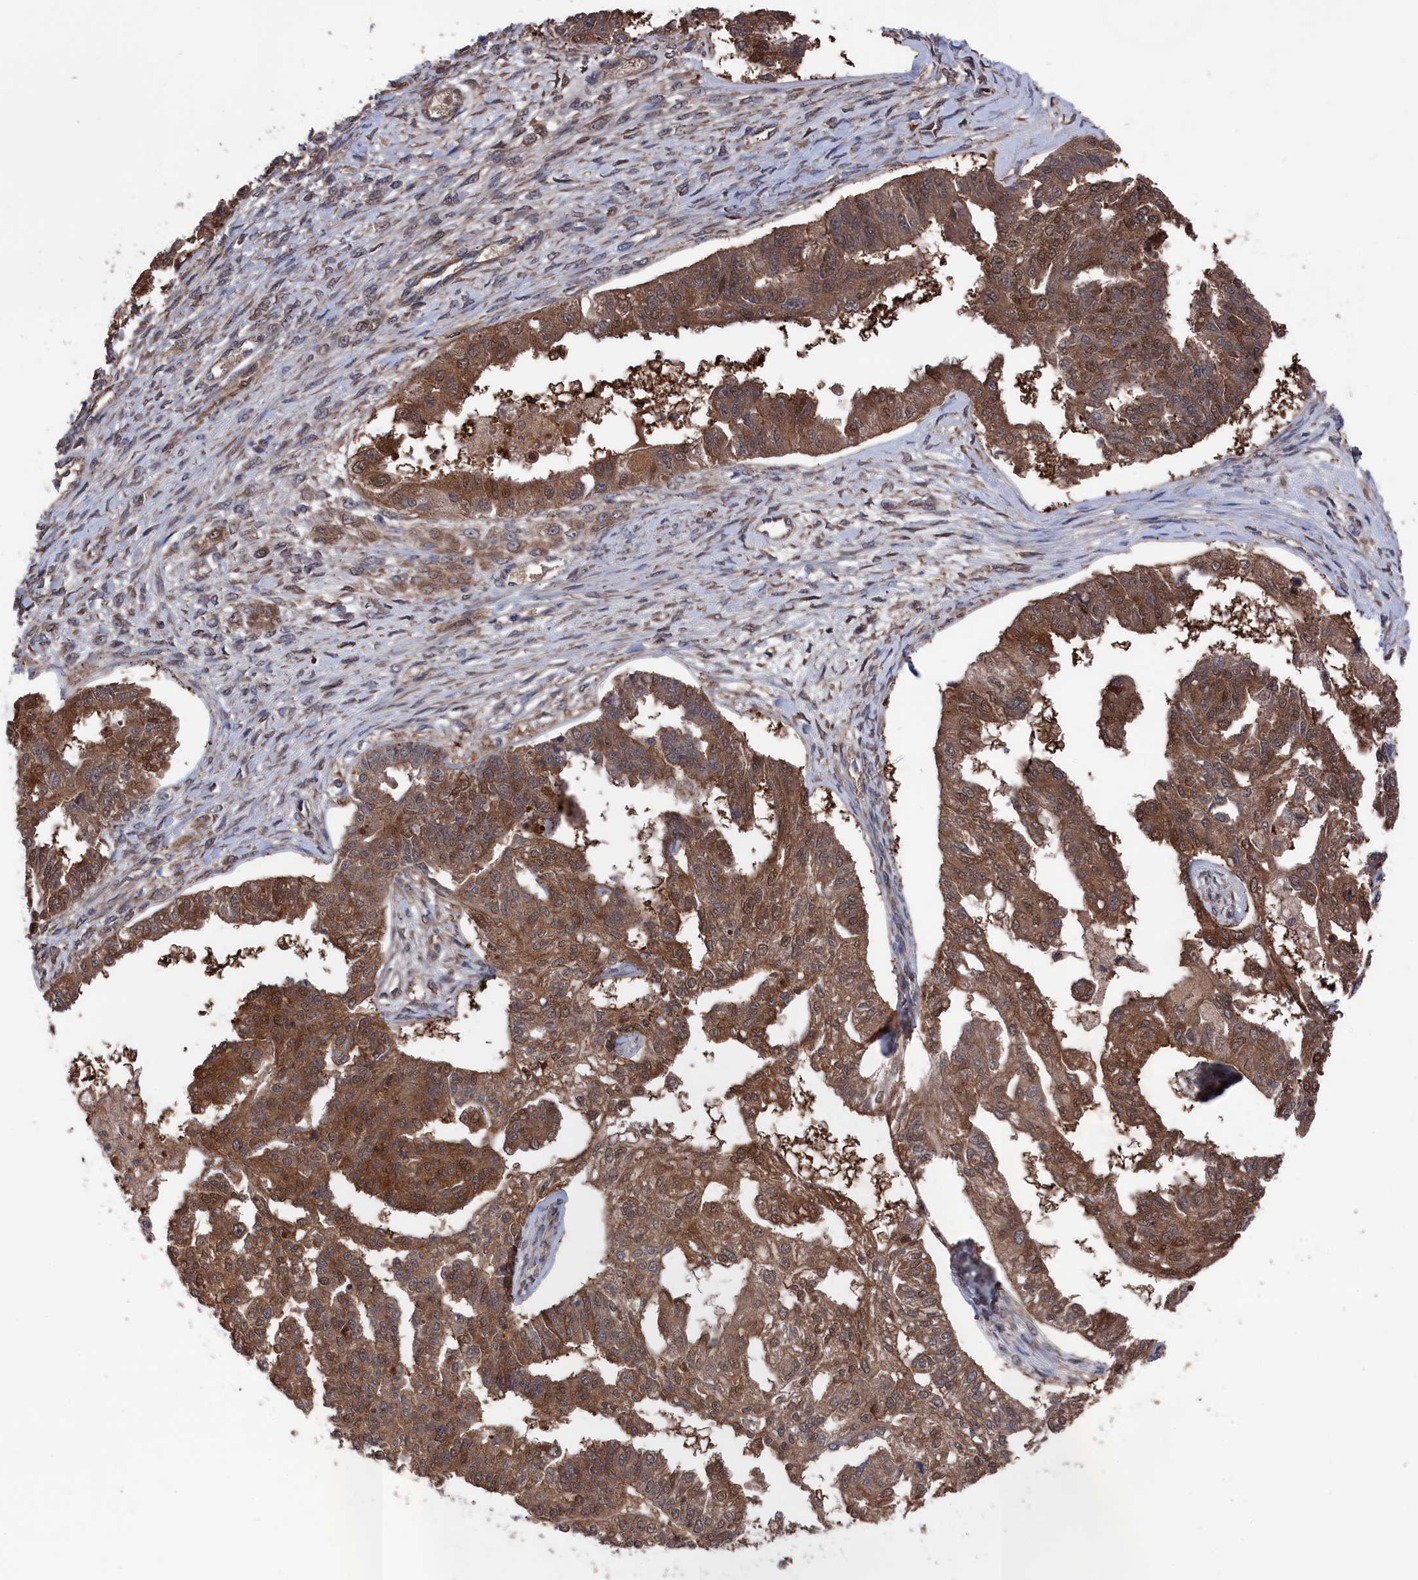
{"staining": {"intensity": "moderate", "quantity": ">75%", "location": "cytoplasmic/membranous,nuclear"}, "tissue": "ovarian cancer", "cell_type": "Tumor cells", "image_type": "cancer", "snomed": [{"axis": "morphology", "description": "Cystadenocarcinoma, serous, NOS"}, {"axis": "topography", "description": "Ovary"}], "caption": "IHC histopathology image of human ovarian serous cystadenocarcinoma stained for a protein (brown), which demonstrates medium levels of moderate cytoplasmic/membranous and nuclear expression in approximately >75% of tumor cells.", "gene": "NUTF2", "patient": {"sex": "female", "age": 58}}